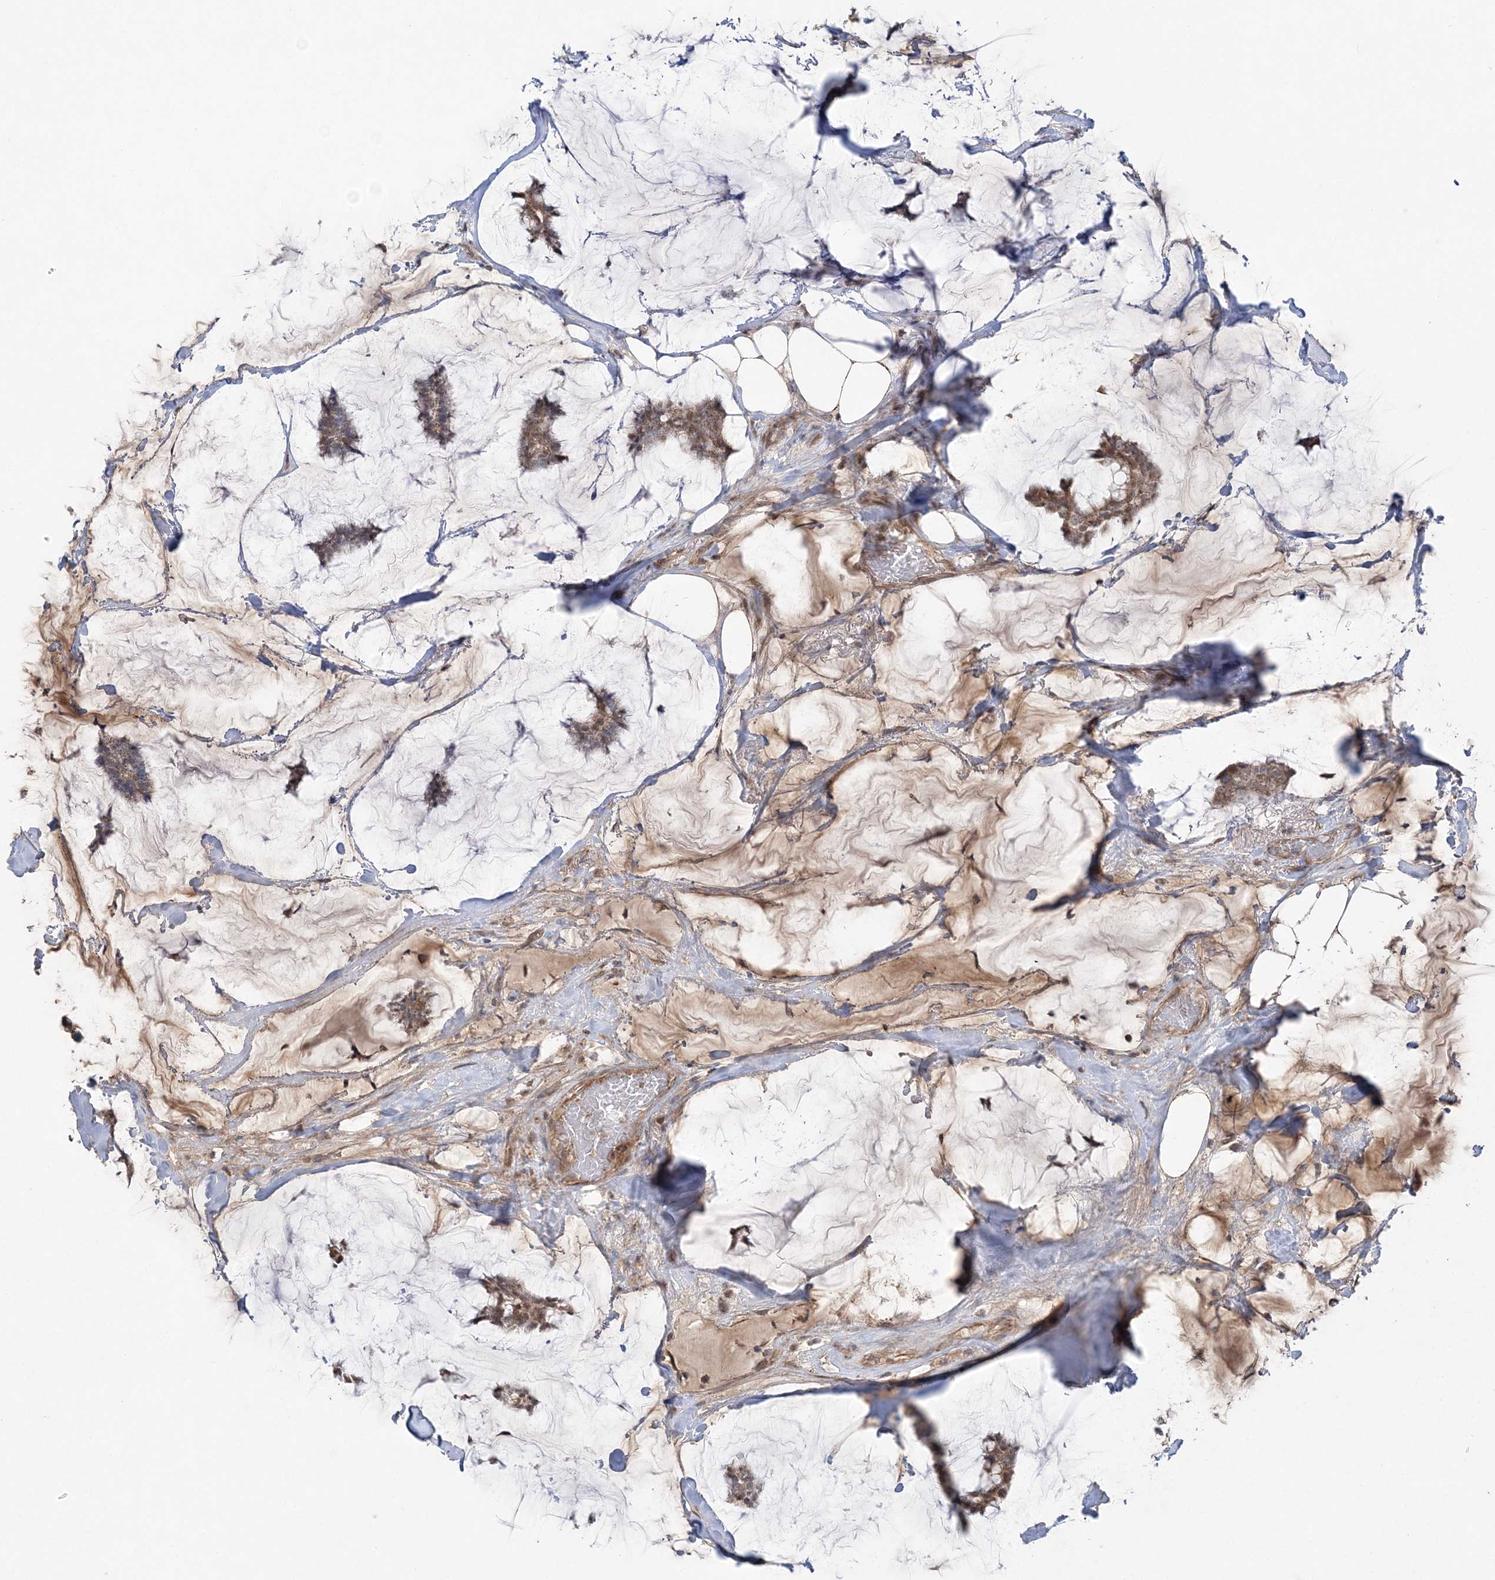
{"staining": {"intensity": "moderate", "quantity": ">75%", "location": "cytoplasmic/membranous"}, "tissue": "breast cancer", "cell_type": "Tumor cells", "image_type": "cancer", "snomed": [{"axis": "morphology", "description": "Duct carcinoma"}, {"axis": "topography", "description": "Breast"}], "caption": "Moderate cytoplasmic/membranous positivity is seen in about >75% of tumor cells in breast infiltrating ductal carcinoma.", "gene": "SCLT1", "patient": {"sex": "female", "age": 93}}